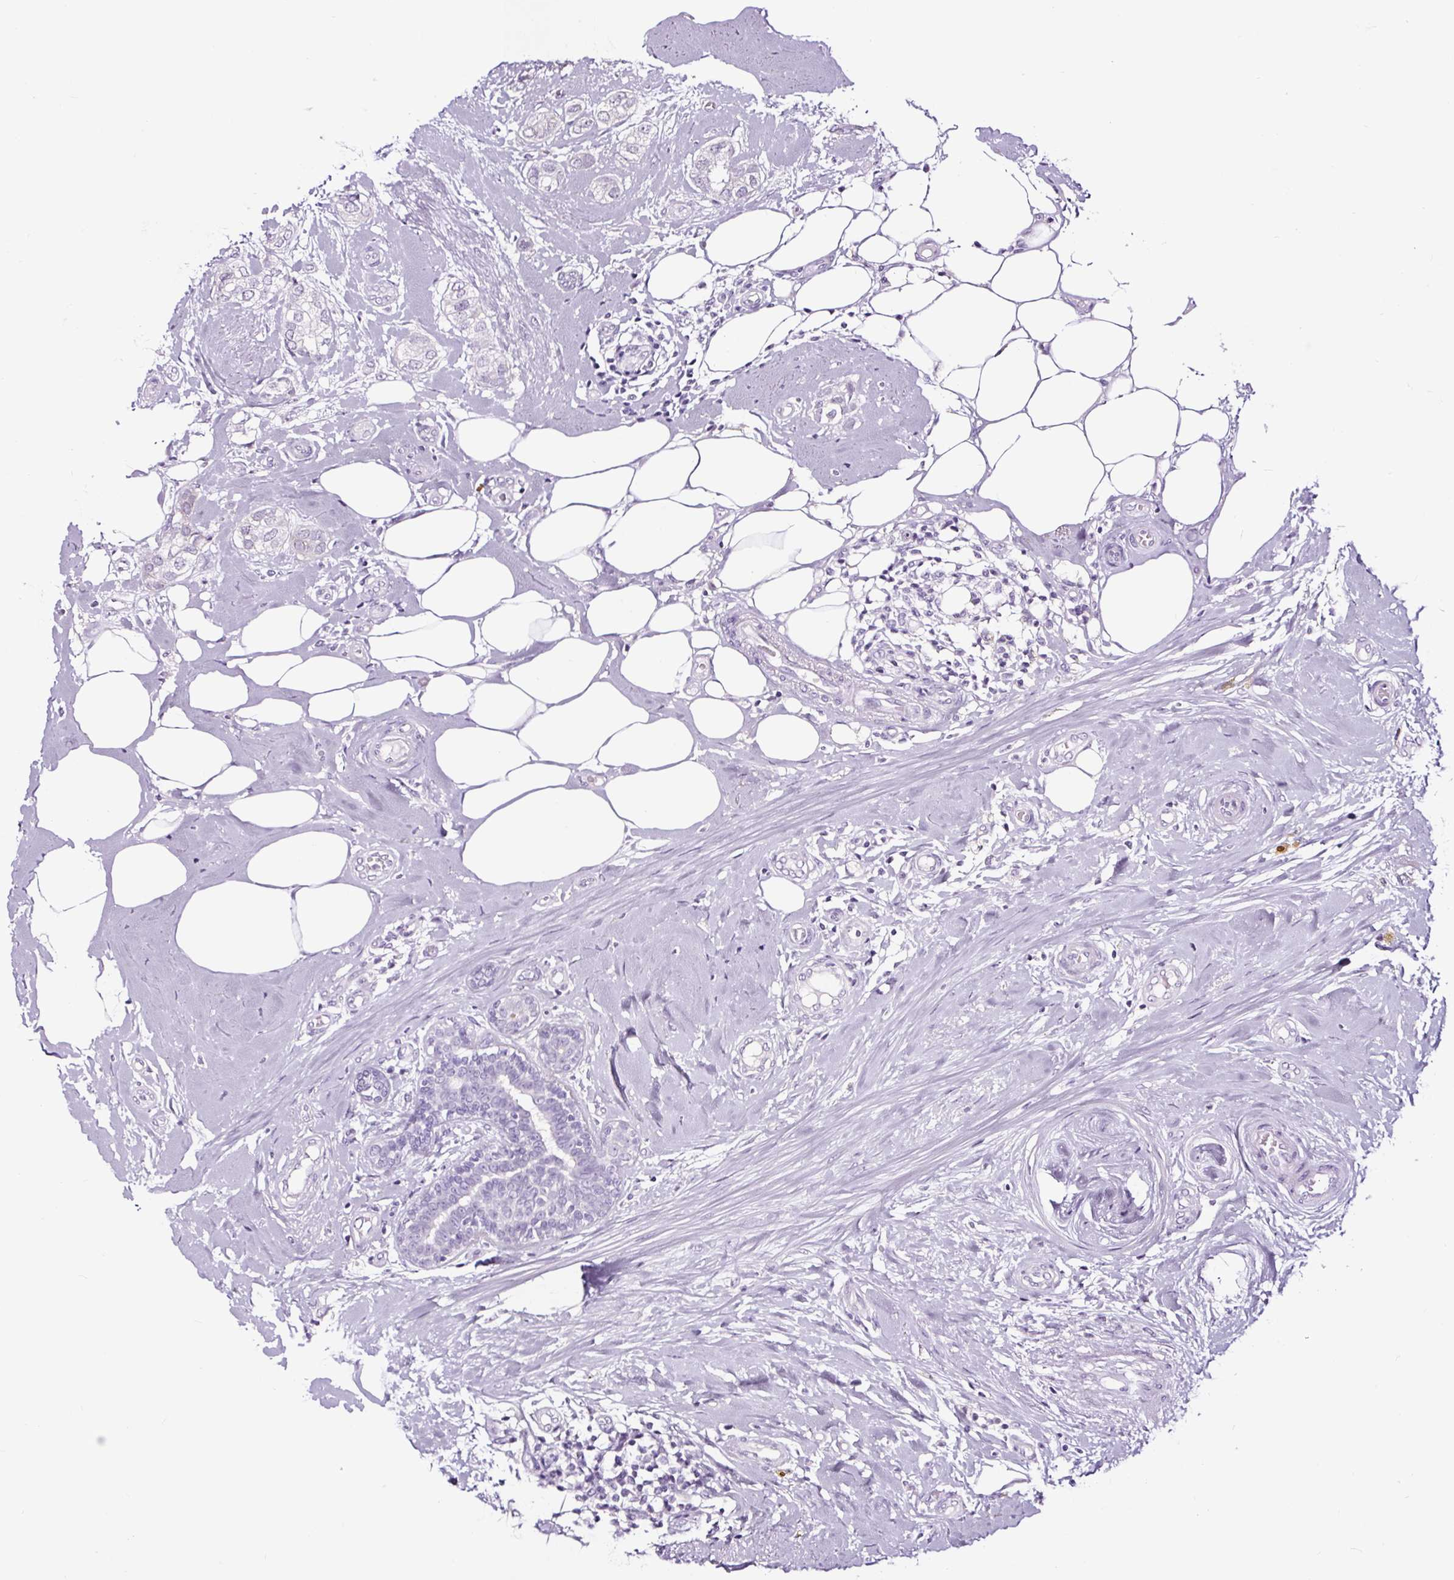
{"staining": {"intensity": "negative", "quantity": "none", "location": "none"}, "tissue": "breast cancer", "cell_type": "Tumor cells", "image_type": "cancer", "snomed": [{"axis": "morphology", "description": "Duct carcinoma"}, {"axis": "topography", "description": "Breast"}], "caption": "Micrograph shows no protein staining in tumor cells of intraductal carcinoma (breast) tissue. (DAB immunohistochemistry (IHC), high magnification).", "gene": "NPHS2", "patient": {"sex": "female", "age": 73}}